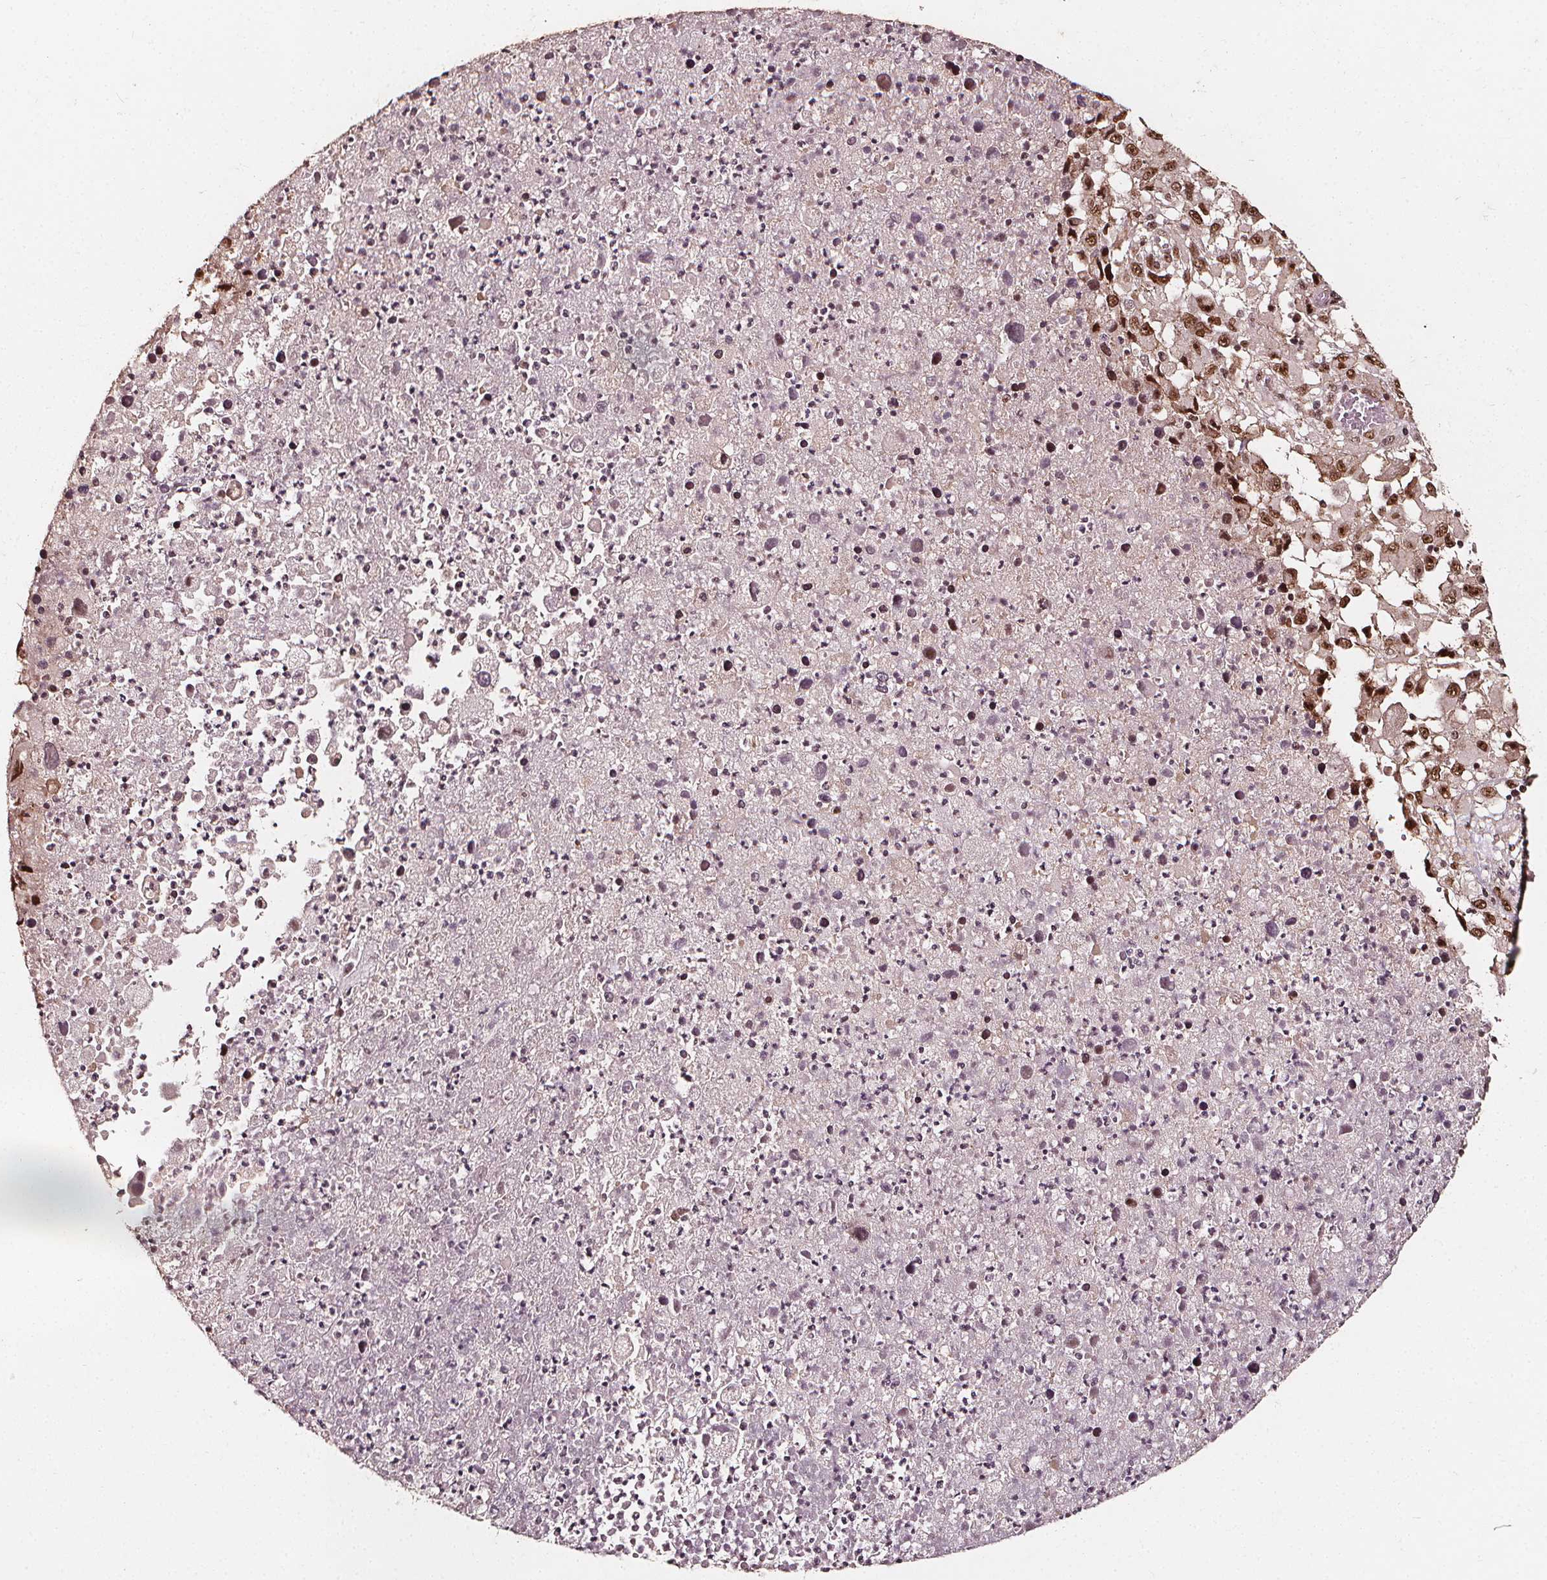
{"staining": {"intensity": "moderate", "quantity": ">75%", "location": "nuclear"}, "tissue": "melanoma", "cell_type": "Tumor cells", "image_type": "cancer", "snomed": [{"axis": "morphology", "description": "Malignant melanoma, Metastatic site"}, {"axis": "topography", "description": "Soft tissue"}], "caption": "Immunohistochemistry (DAB (3,3'-diaminobenzidine)) staining of human malignant melanoma (metastatic site) exhibits moderate nuclear protein staining in about >75% of tumor cells. The staining was performed using DAB to visualize the protein expression in brown, while the nuclei were stained in blue with hematoxylin (Magnification: 20x).", "gene": "EXOSC9", "patient": {"sex": "male", "age": 50}}